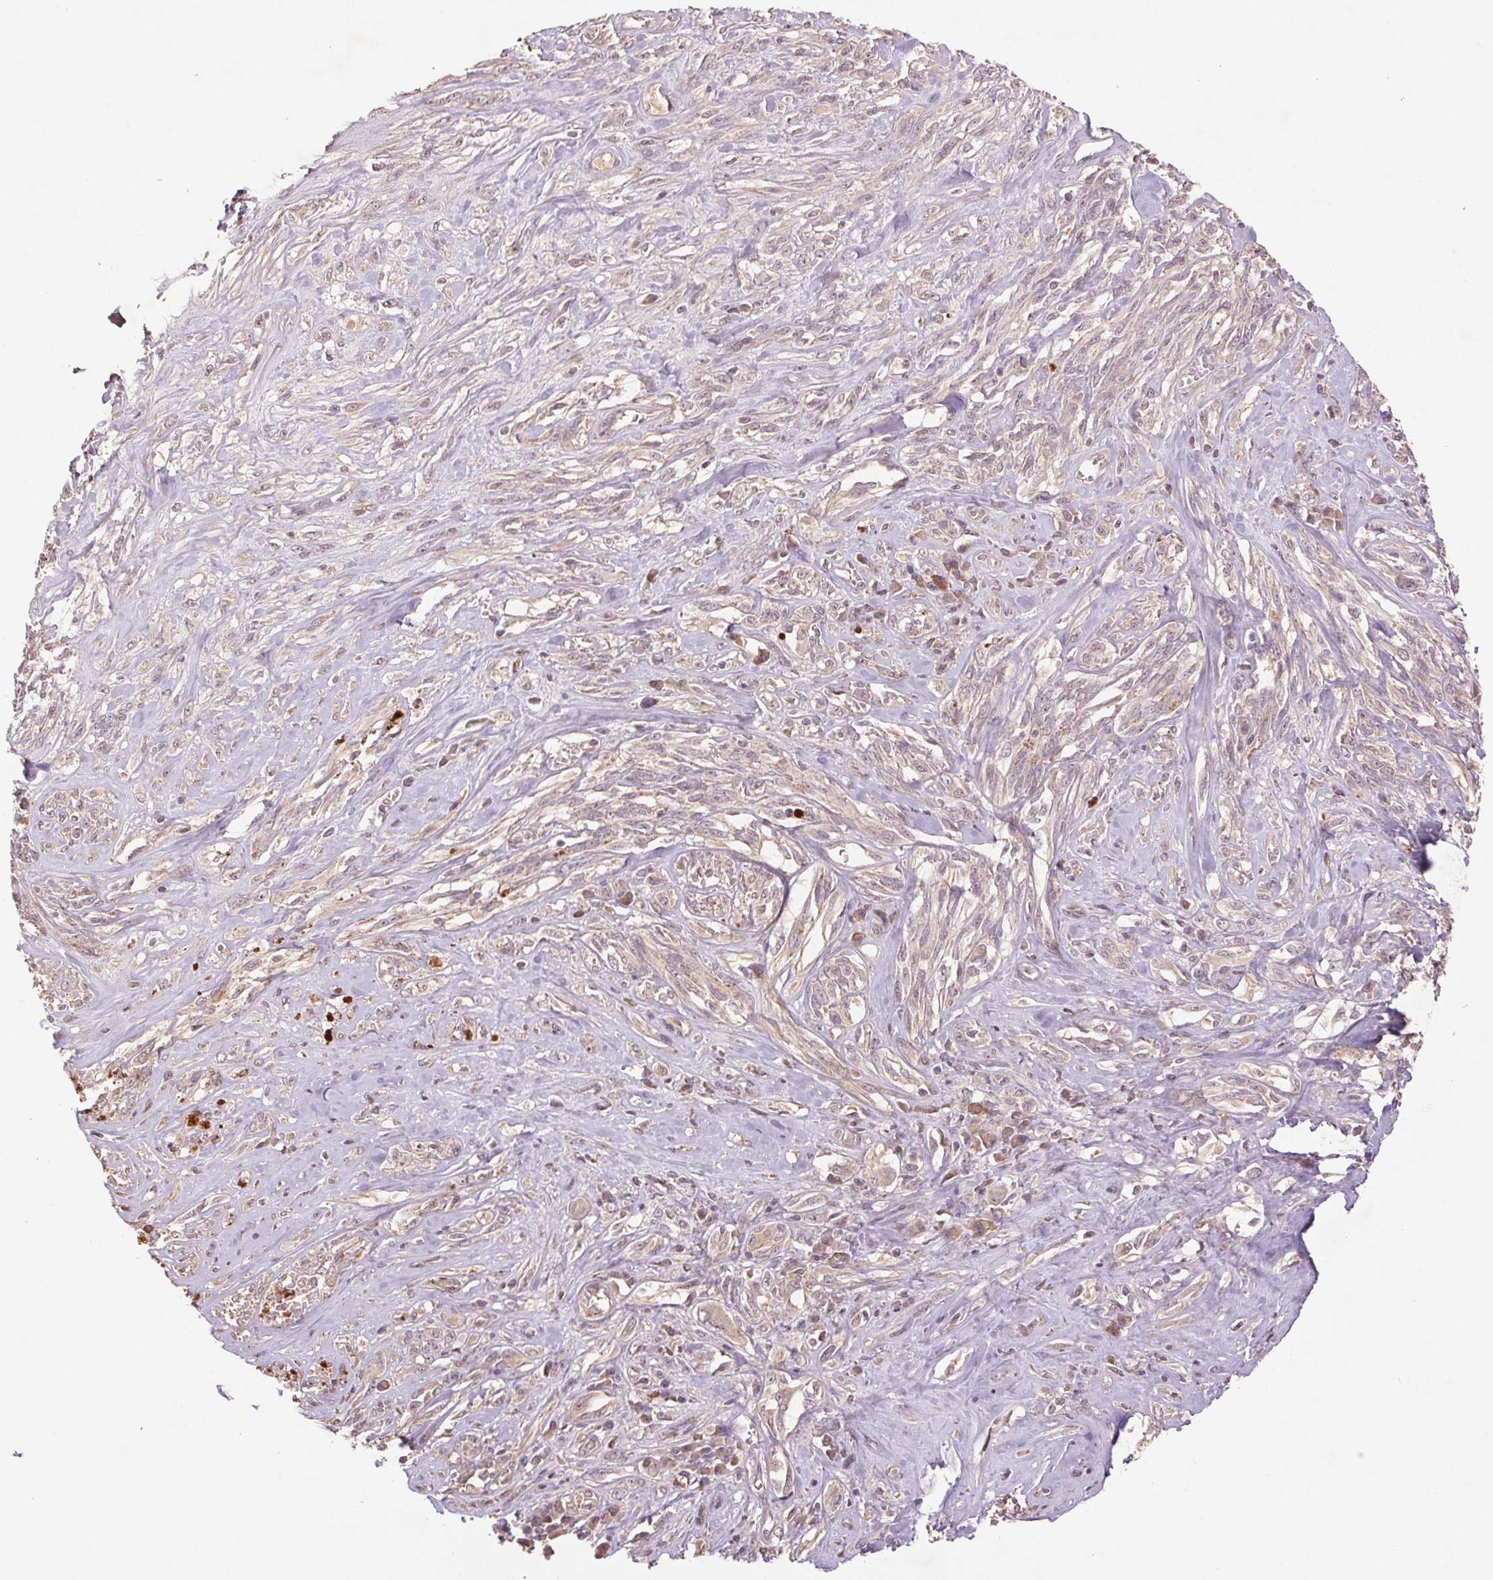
{"staining": {"intensity": "negative", "quantity": "none", "location": "none"}, "tissue": "melanoma", "cell_type": "Tumor cells", "image_type": "cancer", "snomed": [{"axis": "morphology", "description": "Malignant melanoma, NOS"}, {"axis": "topography", "description": "Skin"}], "caption": "Tumor cells show no significant protein expression in melanoma.", "gene": "SMLR1", "patient": {"sex": "female", "age": 91}}